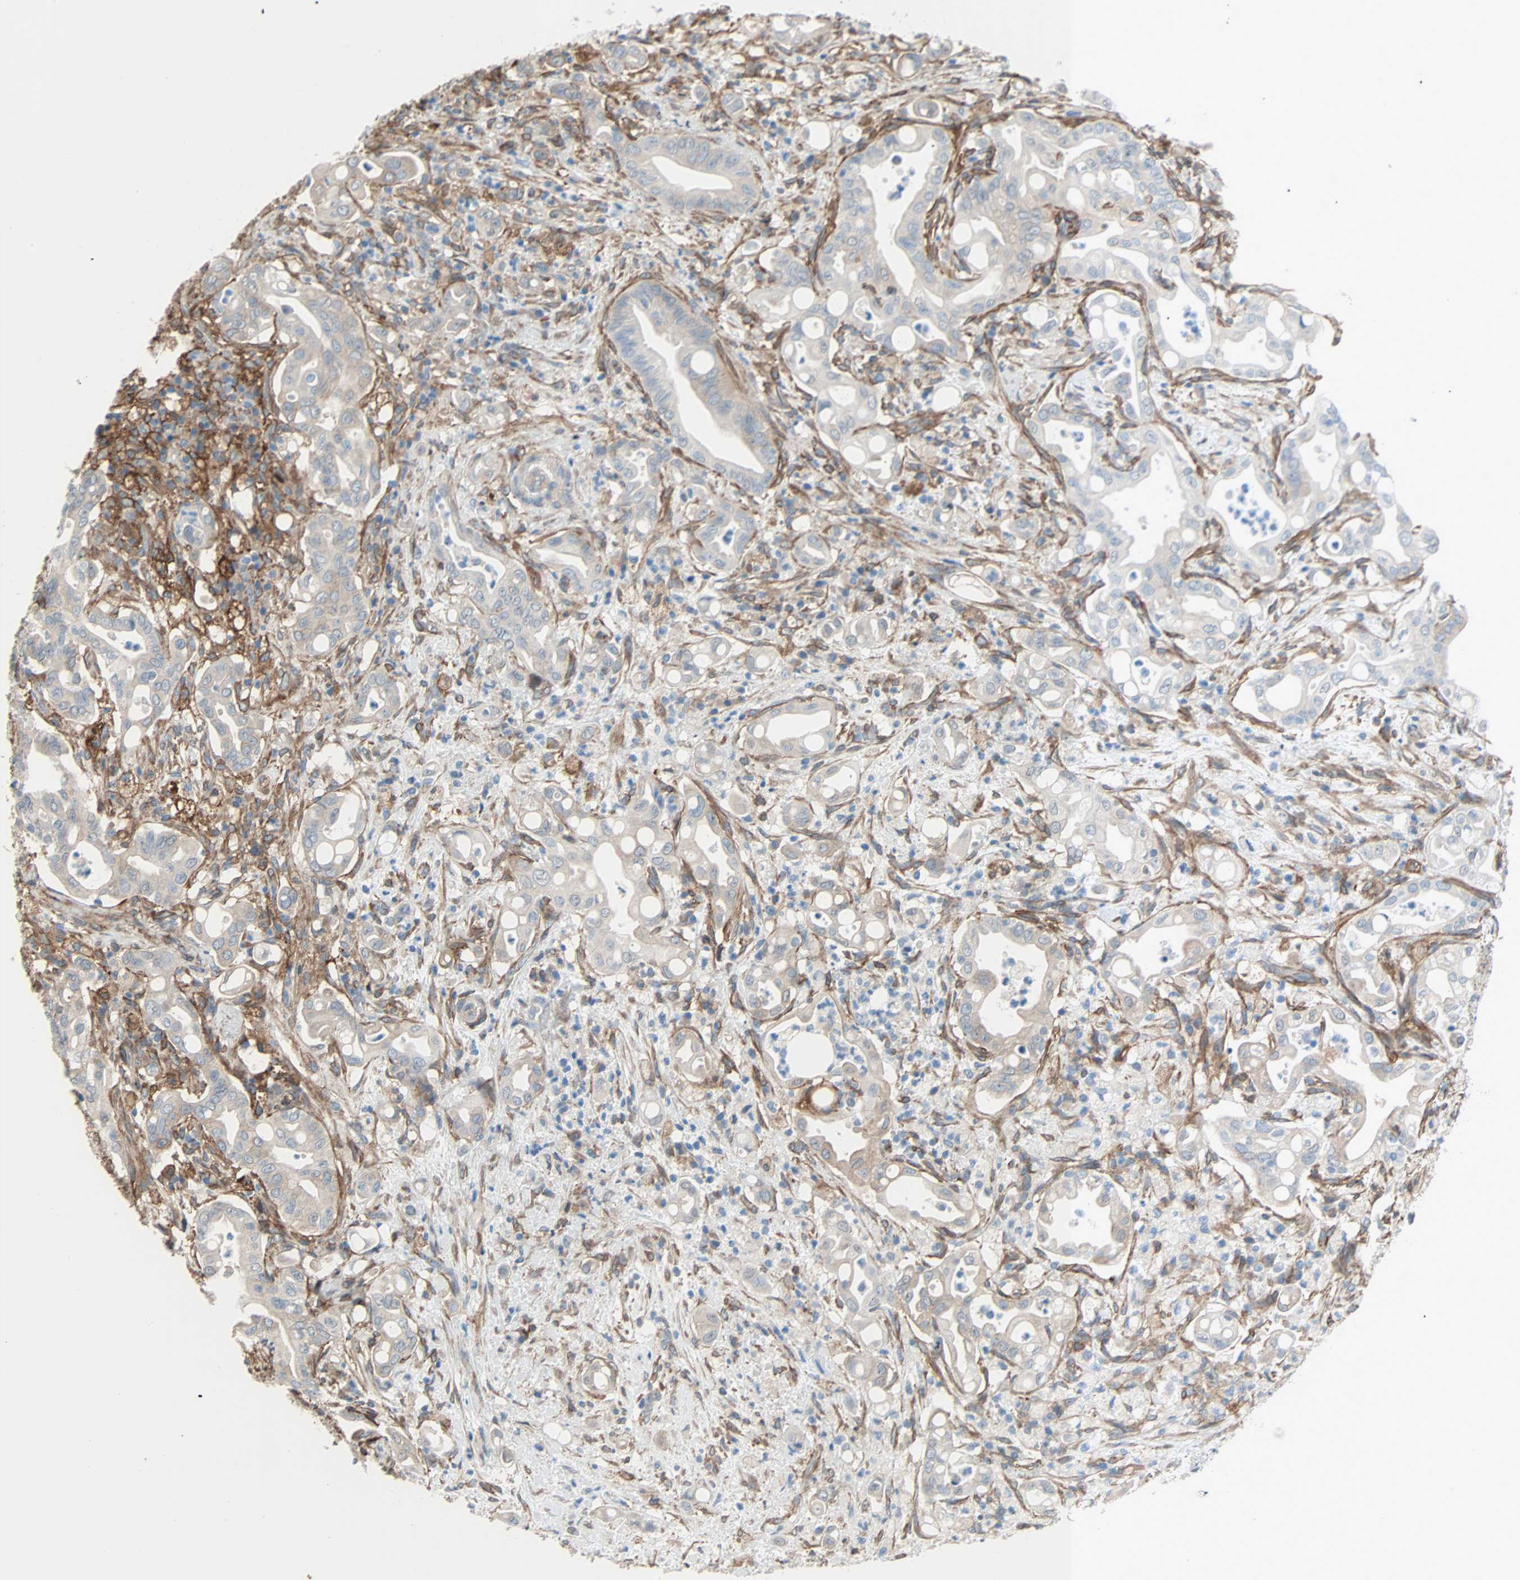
{"staining": {"intensity": "weak", "quantity": "25%-75%", "location": "cytoplasmic/membranous"}, "tissue": "liver cancer", "cell_type": "Tumor cells", "image_type": "cancer", "snomed": [{"axis": "morphology", "description": "Cholangiocarcinoma"}, {"axis": "topography", "description": "Liver"}], "caption": "Cholangiocarcinoma (liver) stained for a protein (brown) demonstrates weak cytoplasmic/membranous positive expression in approximately 25%-75% of tumor cells.", "gene": "EPB41L2", "patient": {"sex": "female", "age": 68}}